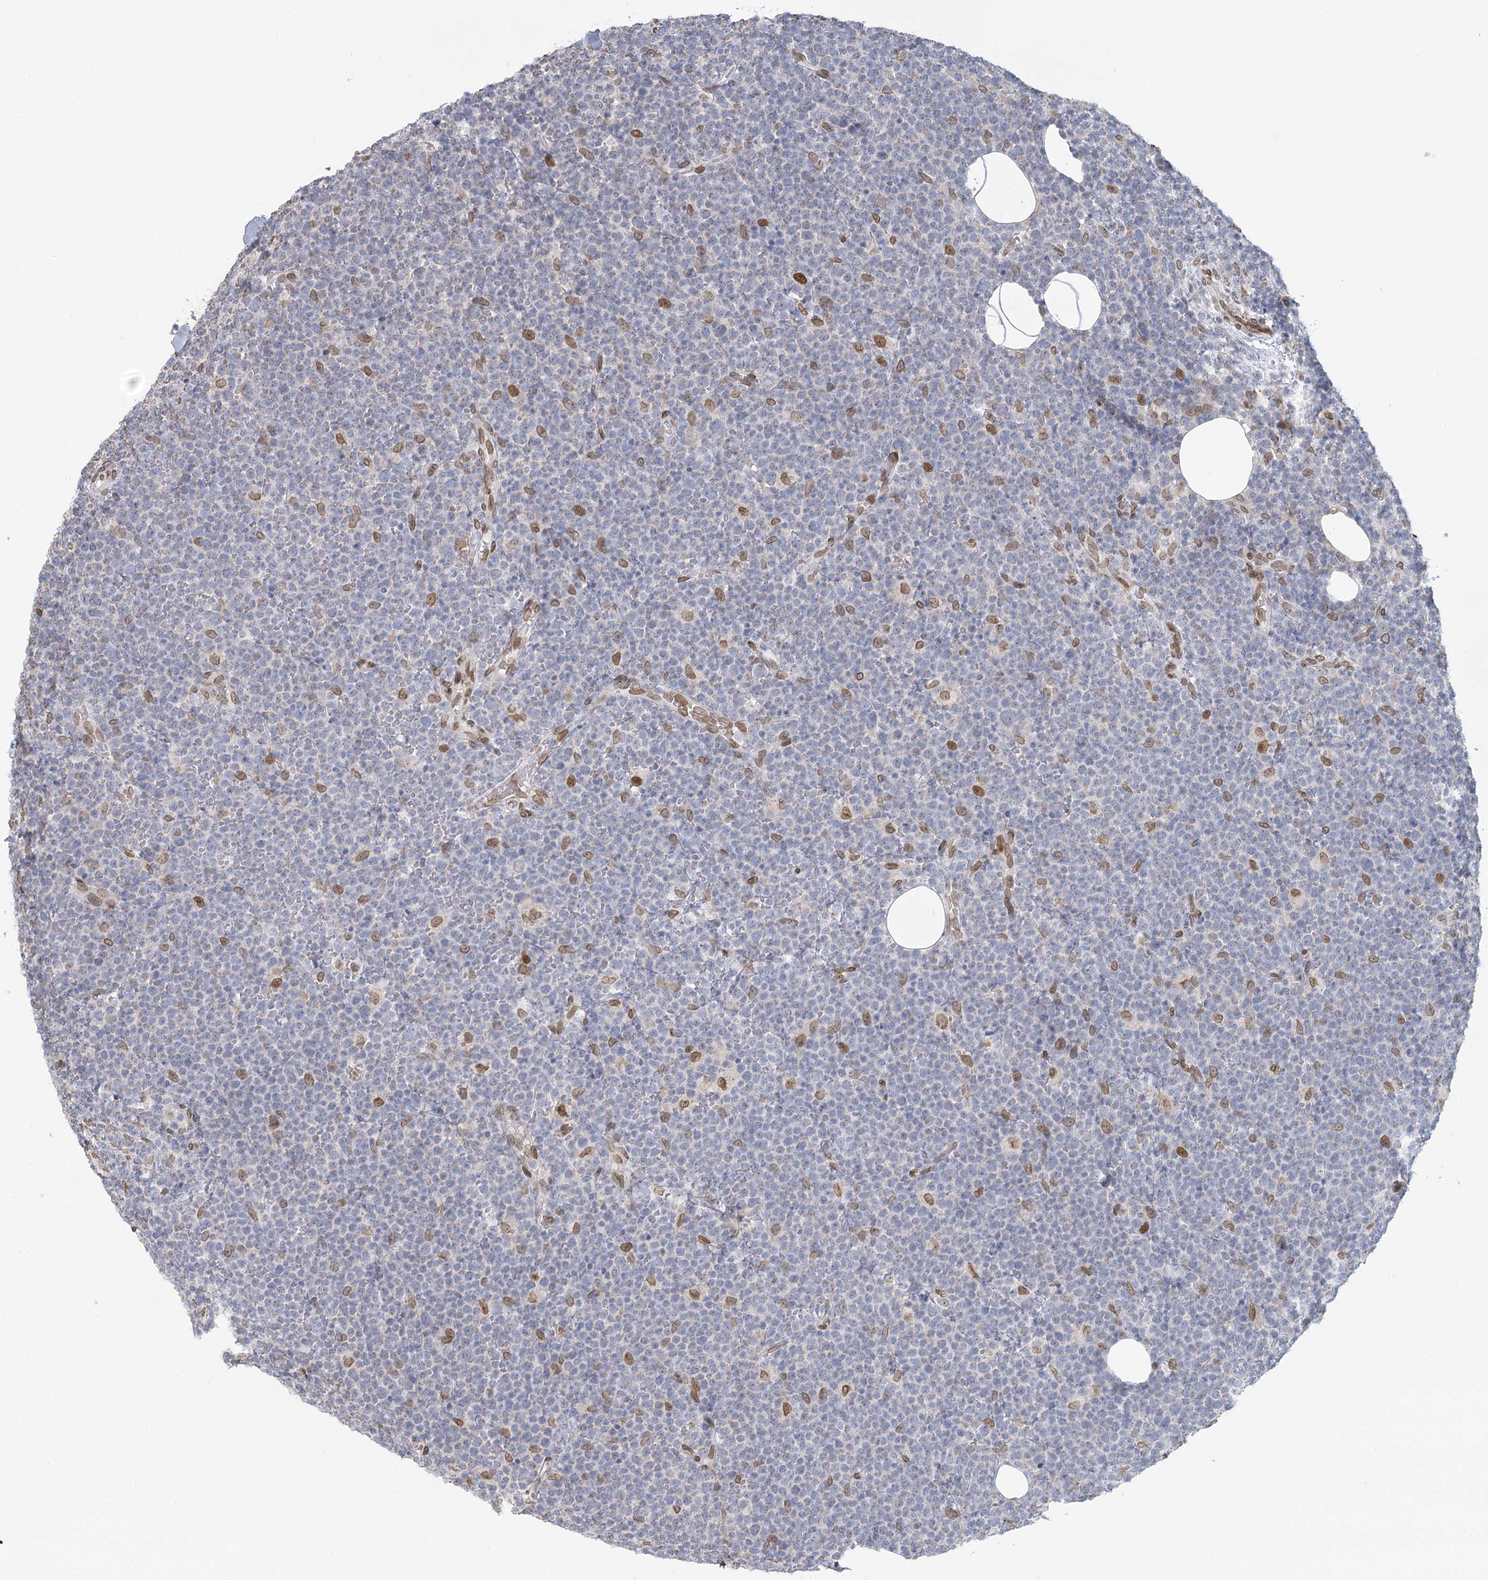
{"staining": {"intensity": "negative", "quantity": "none", "location": "none"}, "tissue": "lymphoma", "cell_type": "Tumor cells", "image_type": "cancer", "snomed": [{"axis": "morphology", "description": "Malignant lymphoma, non-Hodgkin's type, High grade"}, {"axis": "topography", "description": "Lymph node"}], "caption": "This is a image of immunohistochemistry (IHC) staining of malignant lymphoma, non-Hodgkin's type (high-grade), which shows no expression in tumor cells.", "gene": "VWA5A", "patient": {"sex": "male", "age": 61}}